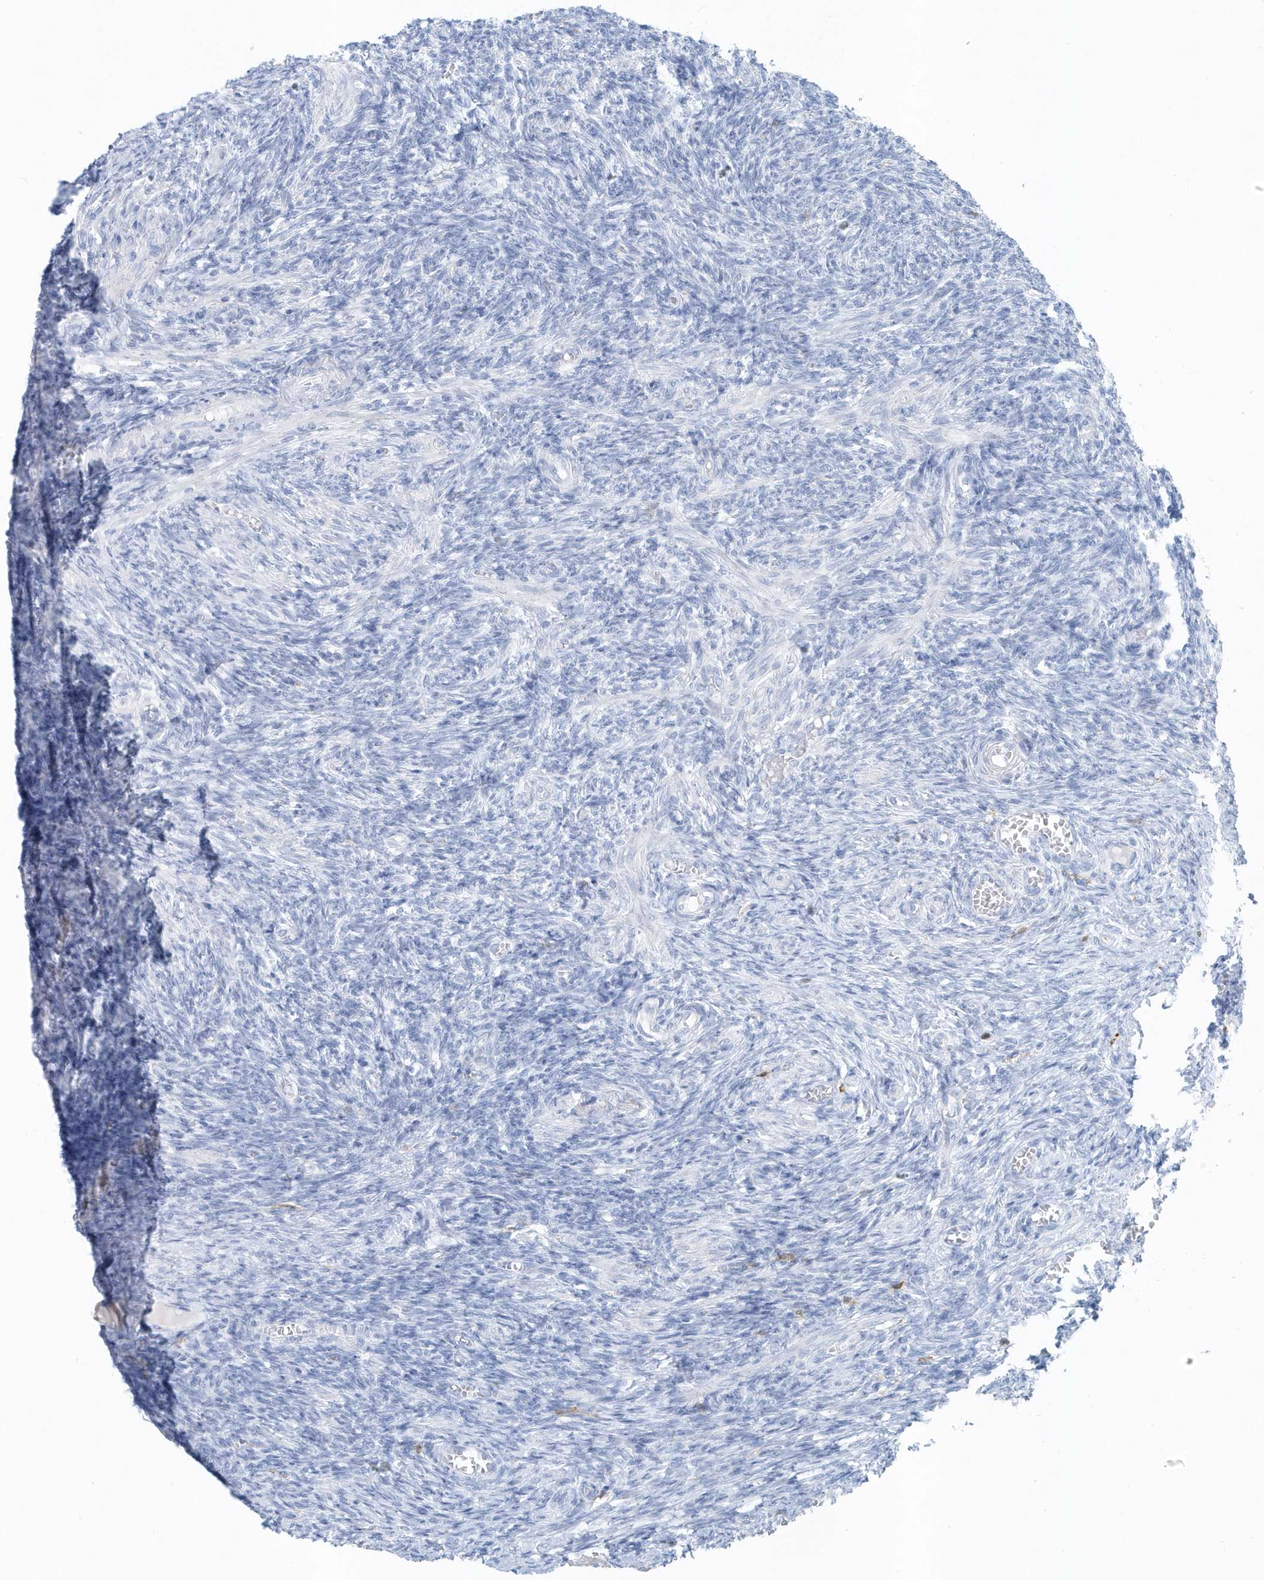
{"staining": {"intensity": "negative", "quantity": "none", "location": "none"}, "tissue": "ovary", "cell_type": "Ovarian stroma cells", "image_type": "normal", "snomed": [{"axis": "morphology", "description": "Normal tissue, NOS"}, {"axis": "topography", "description": "Ovary"}], "caption": "Immunohistochemistry (IHC) histopathology image of benign human ovary stained for a protein (brown), which exhibits no positivity in ovarian stroma cells.", "gene": "FAM98A", "patient": {"sex": "female", "age": 27}}